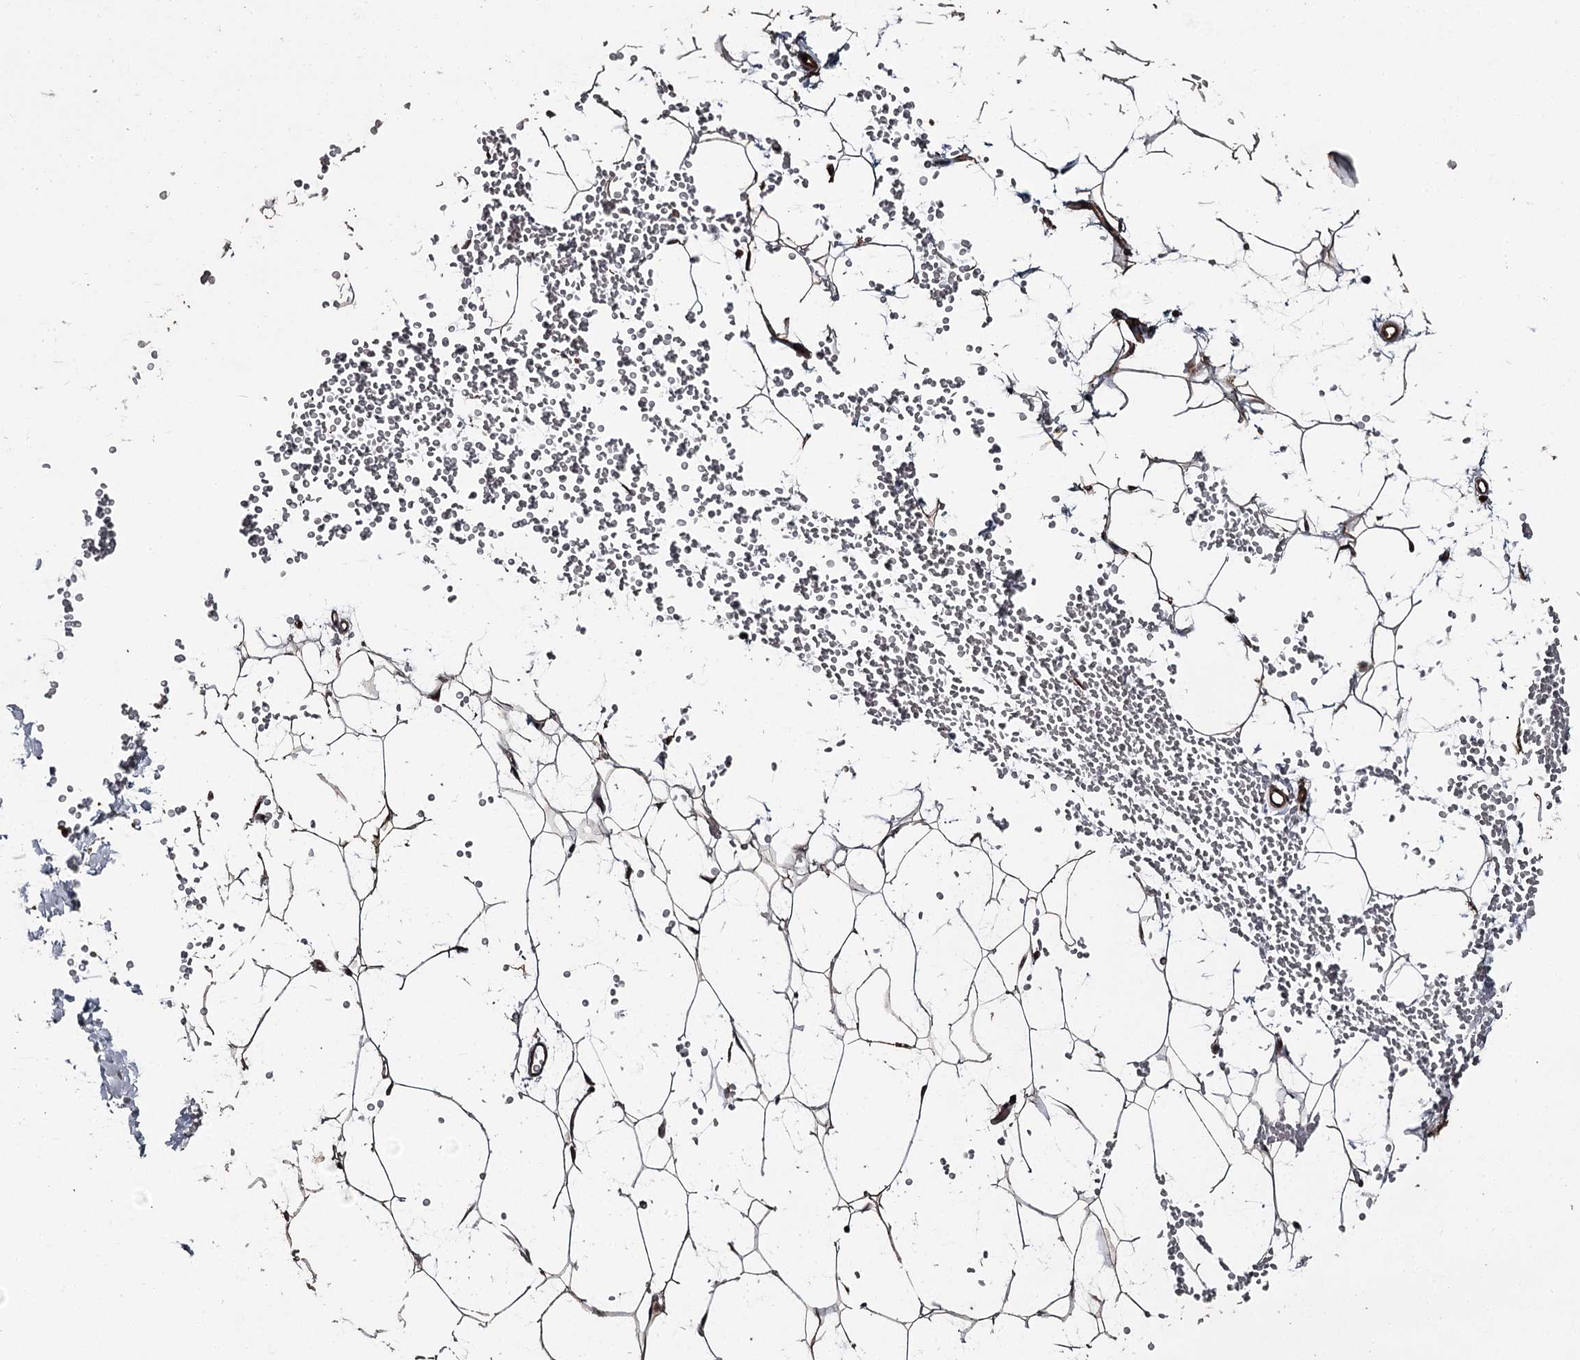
{"staining": {"intensity": "moderate", "quantity": ">75%", "location": "cytoplasmic/membranous"}, "tissue": "adipose tissue", "cell_type": "Adipocytes", "image_type": "normal", "snomed": [{"axis": "morphology", "description": "Normal tissue, NOS"}, {"axis": "topography", "description": "Breast"}], "caption": "Brown immunohistochemical staining in unremarkable adipose tissue reveals moderate cytoplasmic/membranous positivity in about >75% of adipocytes.", "gene": "RAB21", "patient": {"sex": "female", "age": 23}}